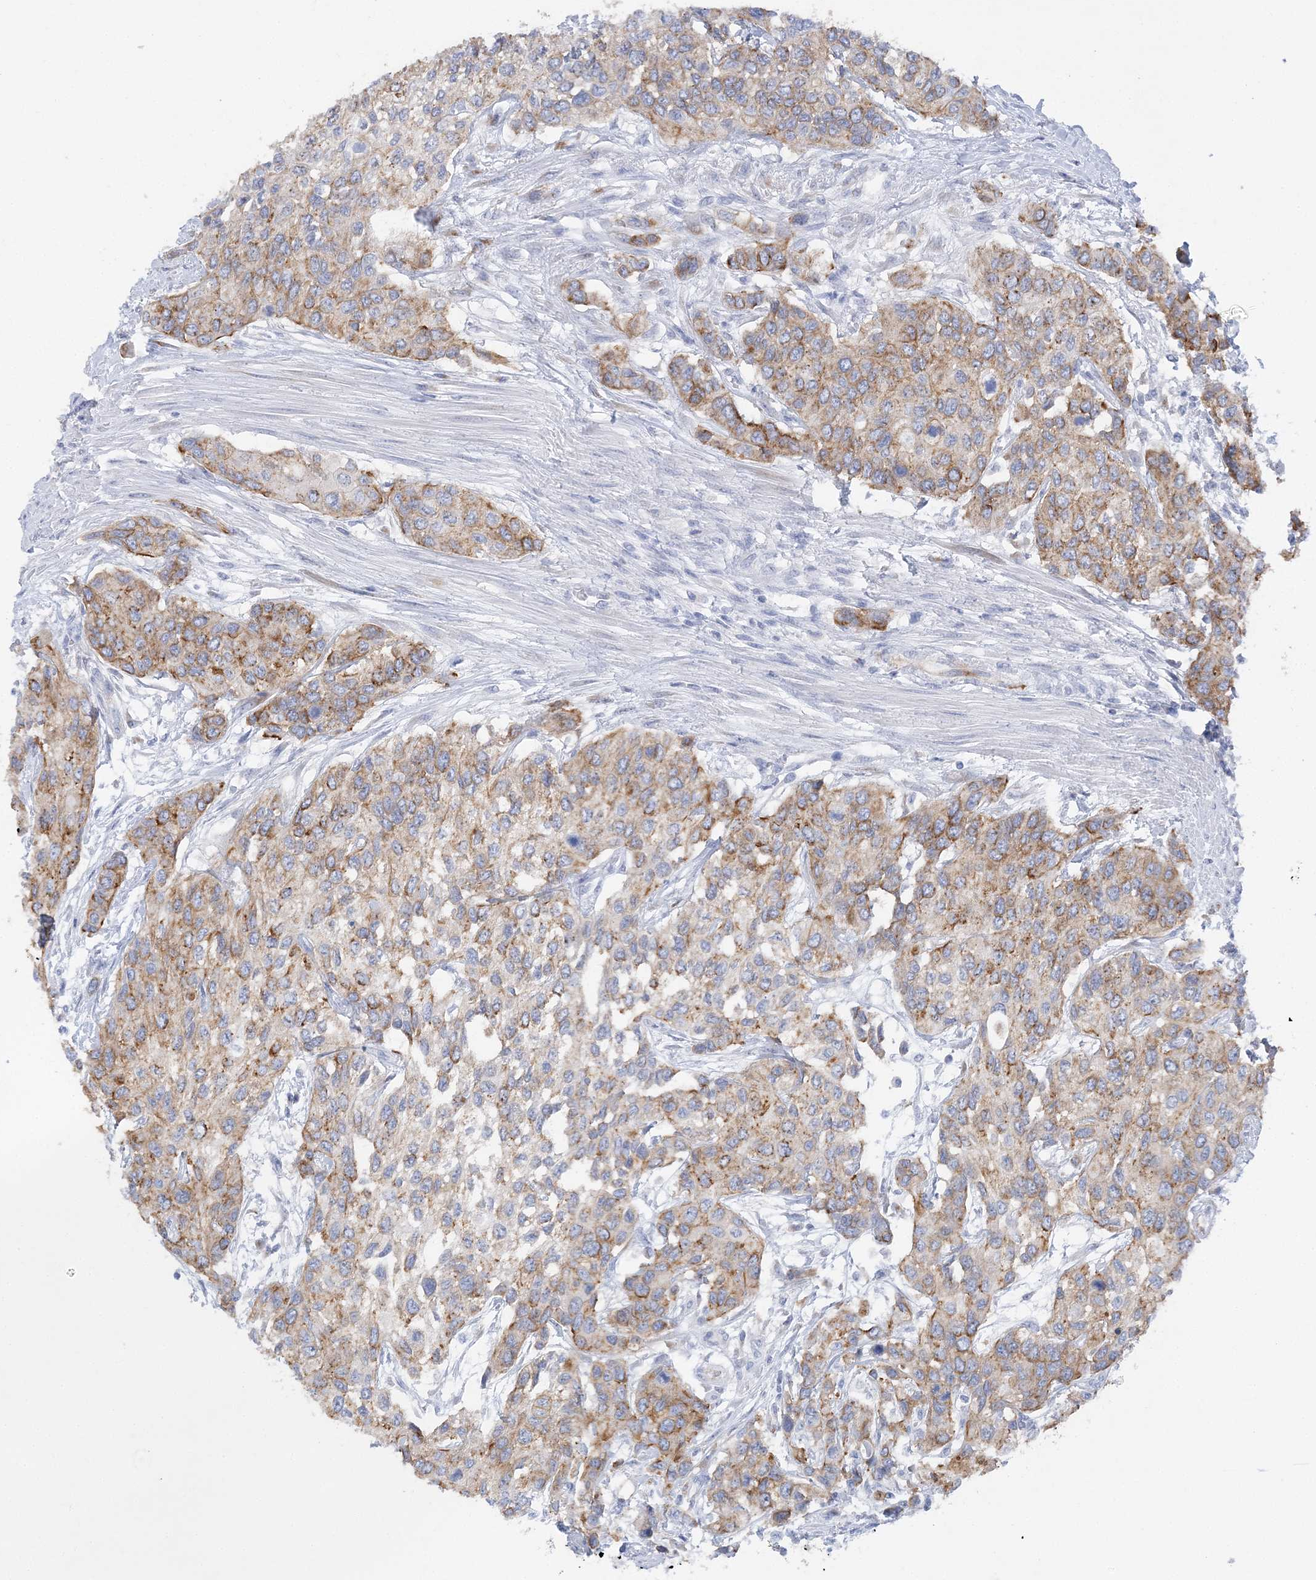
{"staining": {"intensity": "moderate", "quantity": ">75%", "location": "cytoplasmic/membranous"}, "tissue": "urothelial cancer", "cell_type": "Tumor cells", "image_type": "cancer", "snomed": [{"axis": "morphology", "description": "Normal tissue, NOS"}, {"axis": "morphology", "description": "Urothelial carcinoma, High grade"}, {"axis": "topography", "description": "Vascular tissue"}, {"axis": "topography", "description": "Urinary bladder"}], "caption": "The histopathology image displays staining of urothelial cancer, revealing moderate cytoplasmic/membranous protein expression (brown color) within tumor cells. Using DAB (brown) and hematoxylin (blue) stains, captured at high magnification using brightfield microscopy.", "gene": "SLC5A6", "patient": {"sex": "female", "age": 56}}